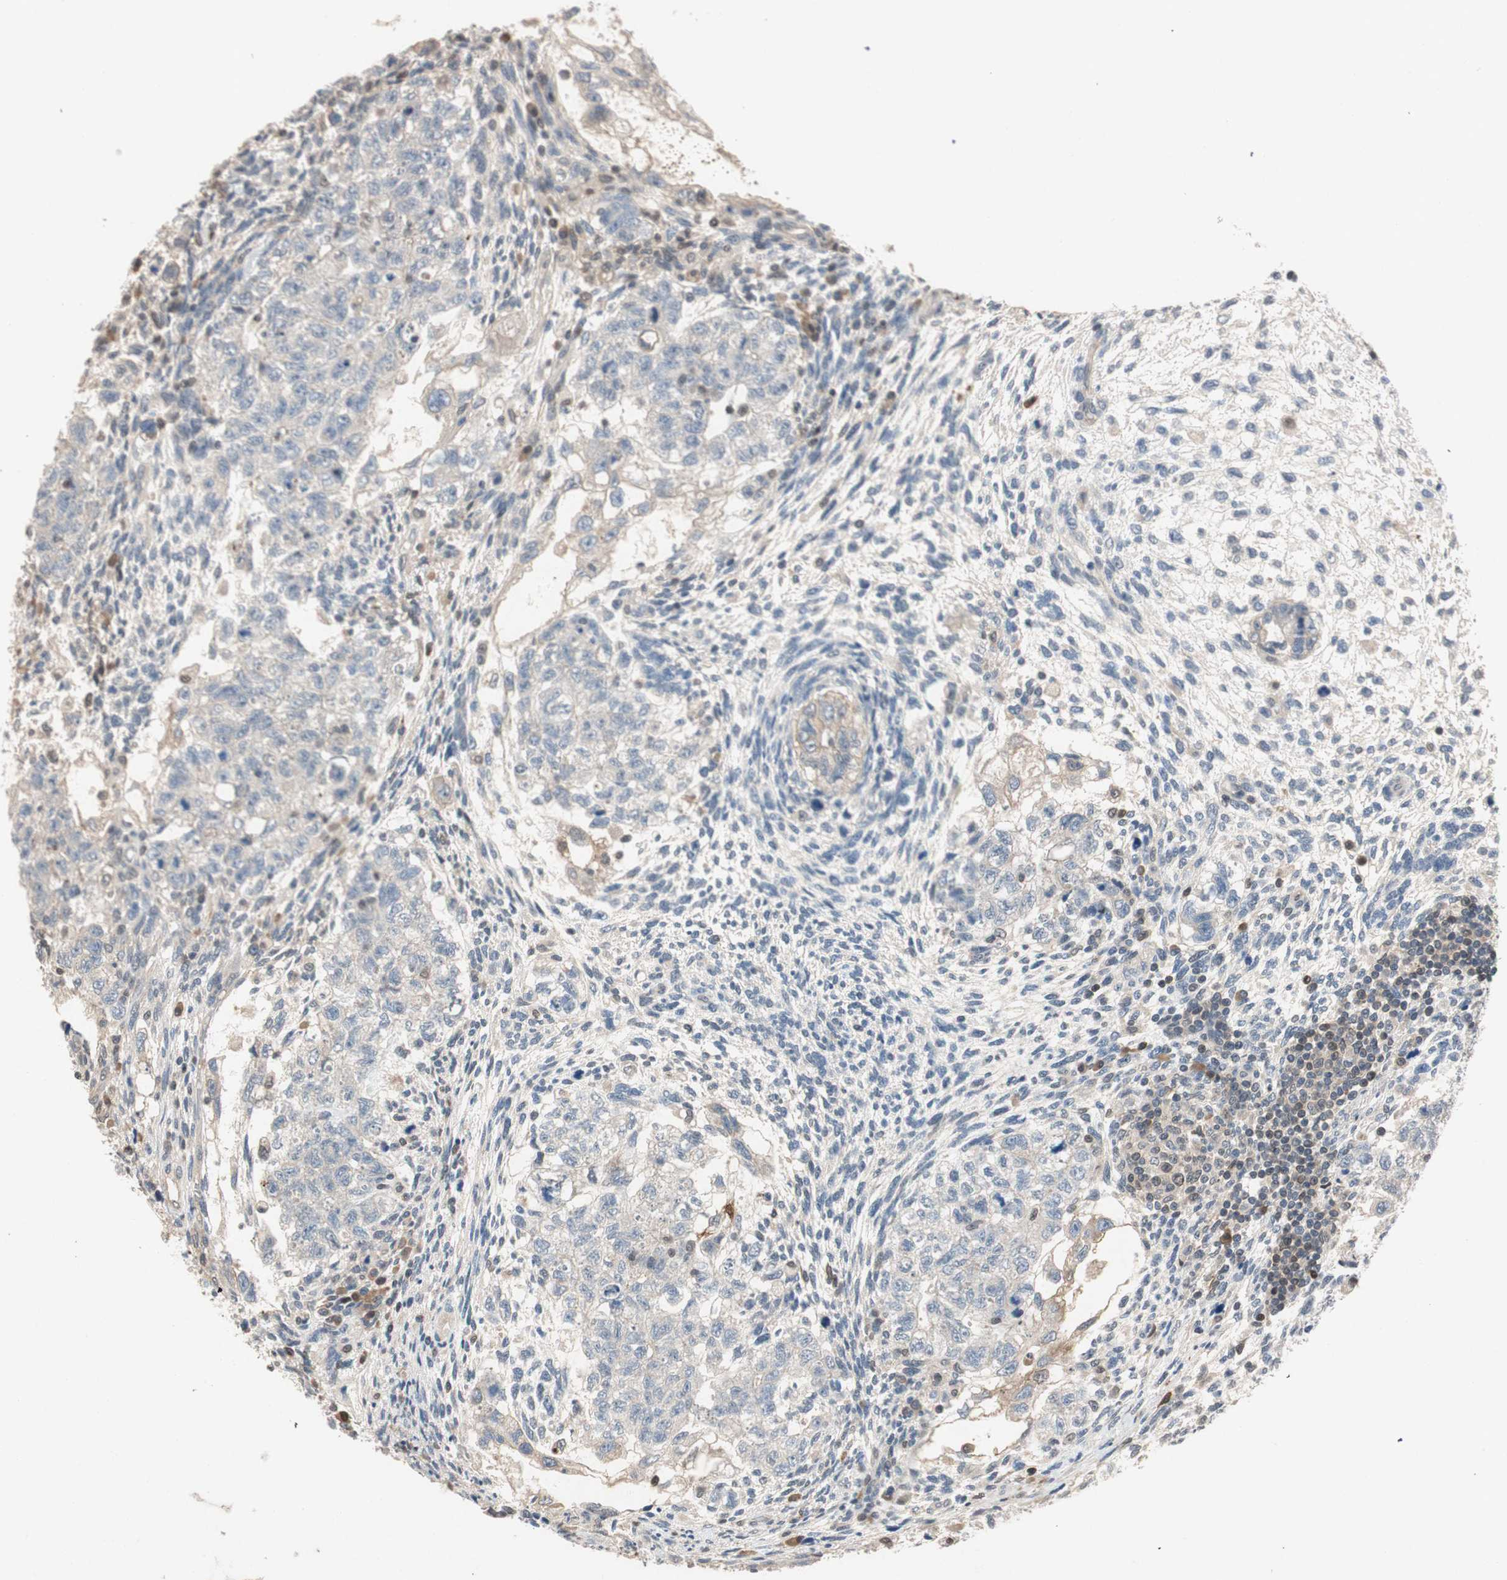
{"staining": {"intensity": "weak", "quantity": "<25%", "location": "cytoplasmic/membranous"}, "tissue": "testis cancer", "cell_type": "Tumor cells", "image_type": "cancer", "snomed": [{"axis": "morphology", "description": "Normal tissue, NOS"}, {"axis": "morphology", "description": "Carcinoma, Embryonal, NOS"}, {"axis": "topography", "description": "Testis"}], "caption": "Immunohistochemistry of testis cancer shows no staining in tumor cells.", "gene": "SERPINB5", "patient": {"sex": "male", "age": 36}}